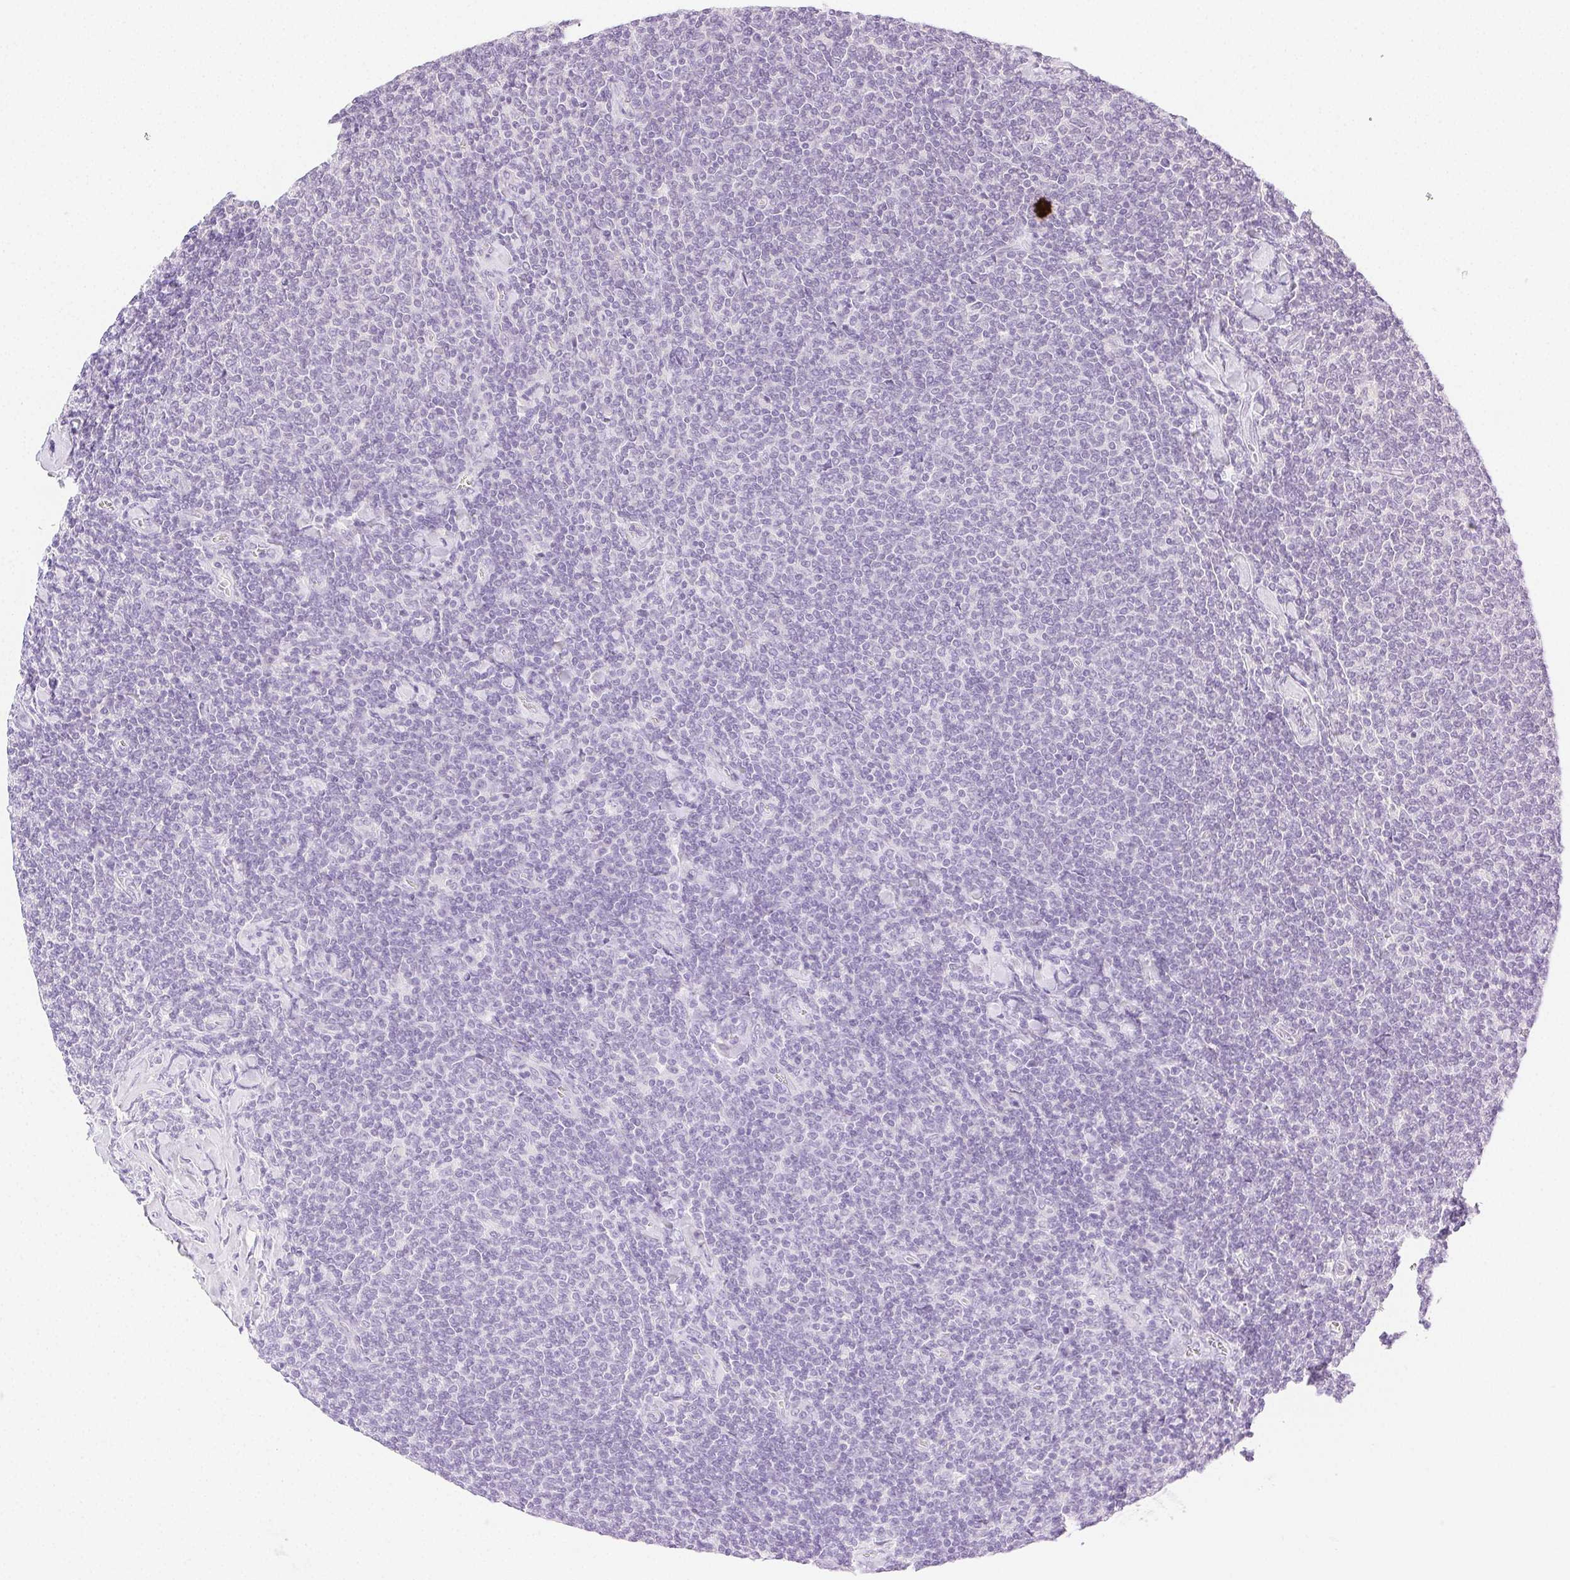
{"staining": {"intensity": "negative", "quantity": "none", "location": "none"}, "tissue": "lymphoma", "cell_type": "Tumor cells", "image_type": "cancer", "snomed": [{"axis": "morphology", "description": "Malignant lymphoma, non-Hodgkin's type, Low grade"}, {"axis": "topography", "description": "Lymph node"}], "caption": "Immunohistochemical staining of human lymphoma shows no significant expression in tumor cells. The staining was performed using DAB to visualize the protein expression in brown, while the nuclei were stained in blue with hematoxylin (Magnification: 20x).", "gene": "SPACA4", "patient": {"sex": "male", "age": 52}}